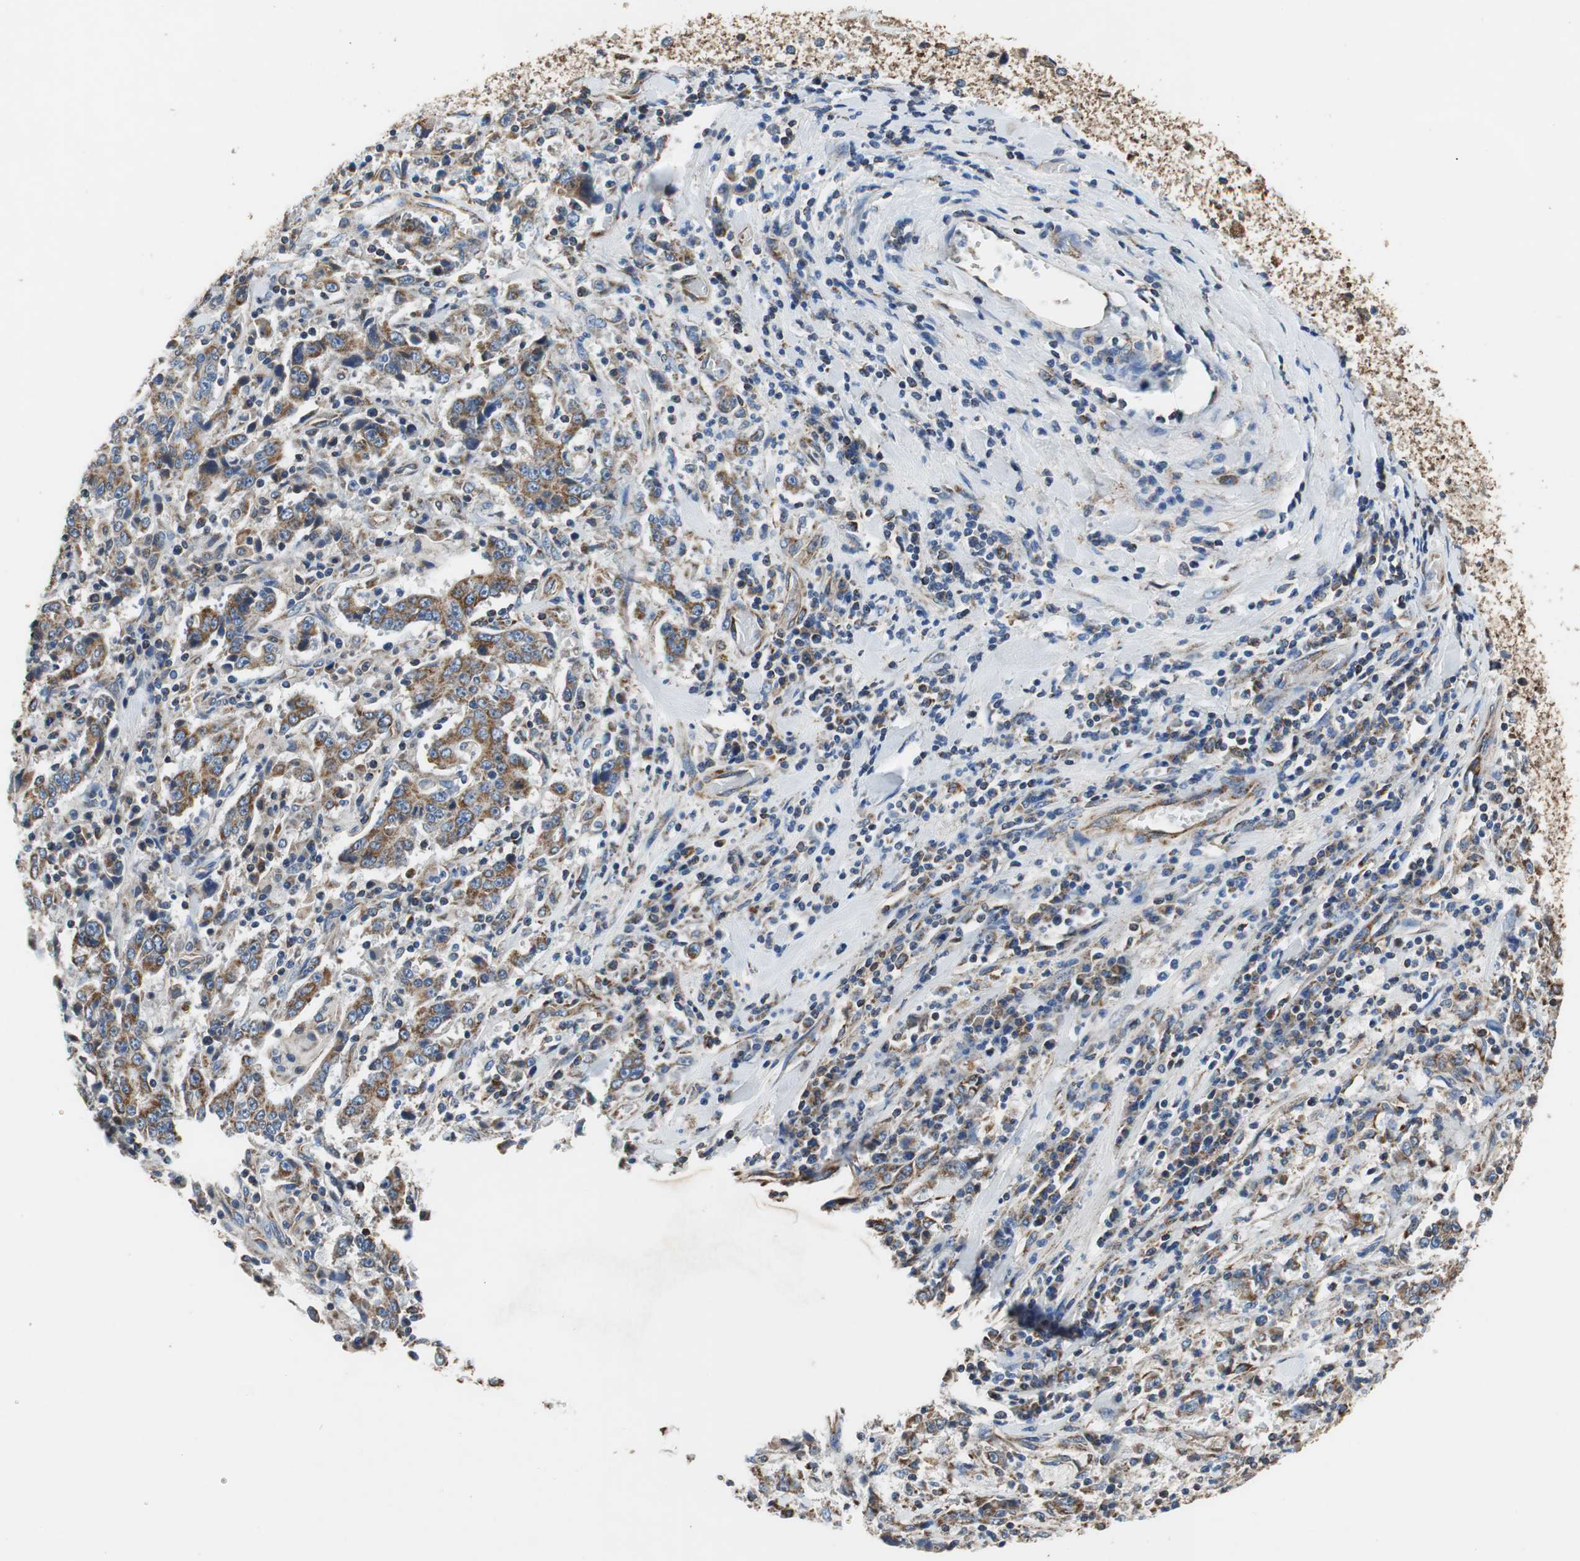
{"staining": {"intensity": "strong", "quantity": ">75%", "location": "cytoplasmic/membranous"}, "tissue": "stomach cancer", "cell_type": "Tumor cells", "image_type": "cancer", "snomed": [{"axis": "morphology", "description": "Normal tissue, NOS"}, {"axis": "morphology", "description": "Adenocarcinoma, NOS"}, {"axis": "topography", "description": "Stomach, upper"}, {"axis": "topography", "description": "Stomach"}], "caption": "A photomicrograph of stomach cancer (adenocarcinoma) stained for a protein exhibits strong cytoplasmic/membranous brown staining in tumor cells.", "gene": "GSTK1", "patient": {"sex": "male", "age": 59}}